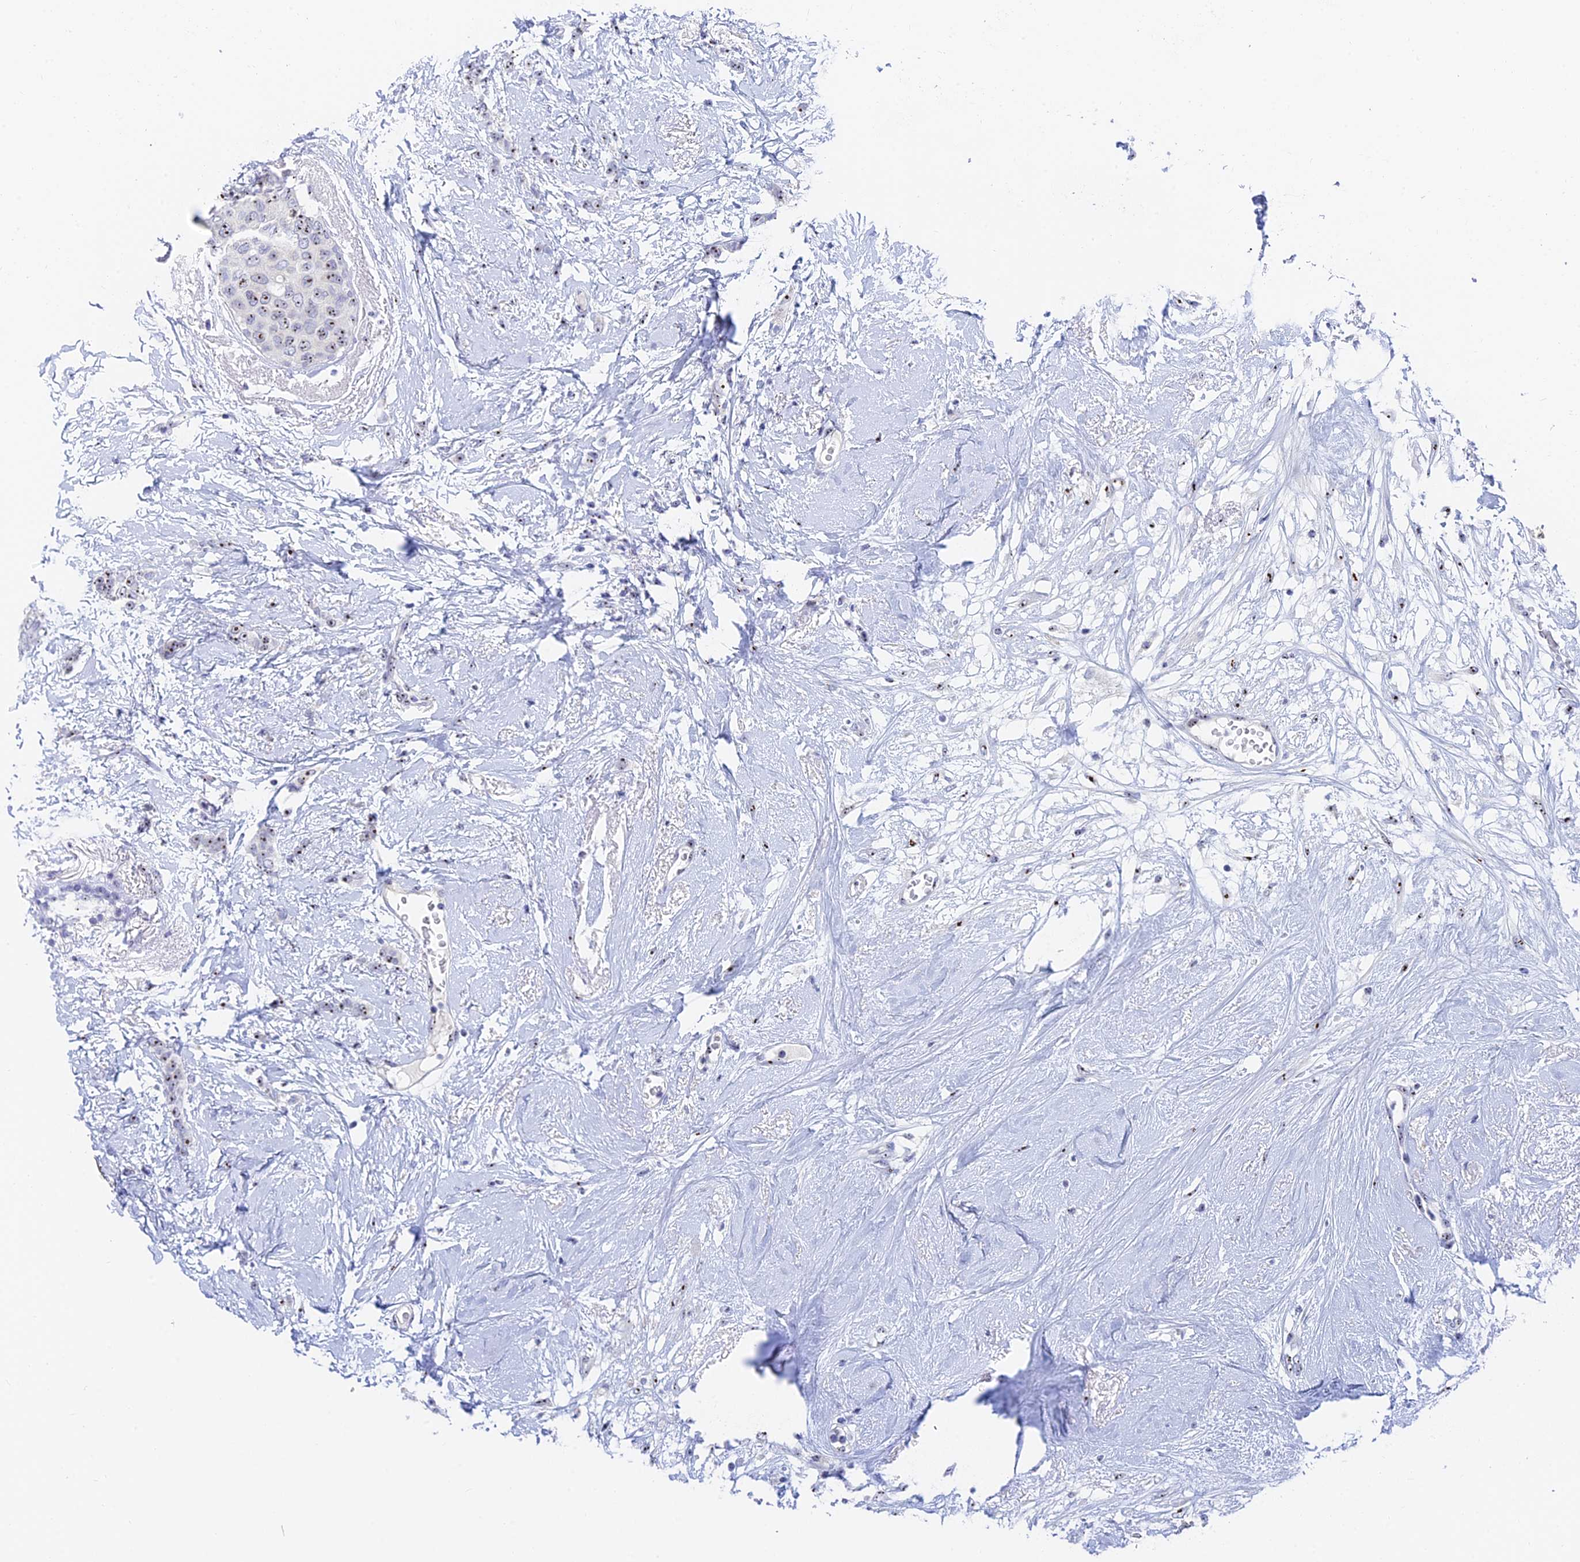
{"staining": {"intensity": "moderate", "quantity": ">75%", "location": "nuclear"}, "tissue": "breast cancer", "cell_type": "Tumor cells", "image_type": "cancer", "snomed": [{"axis": "morphology", "description": "Duct carcinoma"}, {"axis": "topography", "description": "Breast"}], "caption": "Immunohistochemistry photomicrograph of neoplastic tissue: intraductal carcinoma (breast) stained using IHC reveals medium levels of moderate protein expression localized specifically in the nuclear of tumor cells, appearing as a nuclear brown color.", "gene": "RSL1D1", "patient": {"sex": "female", "age": 72}}